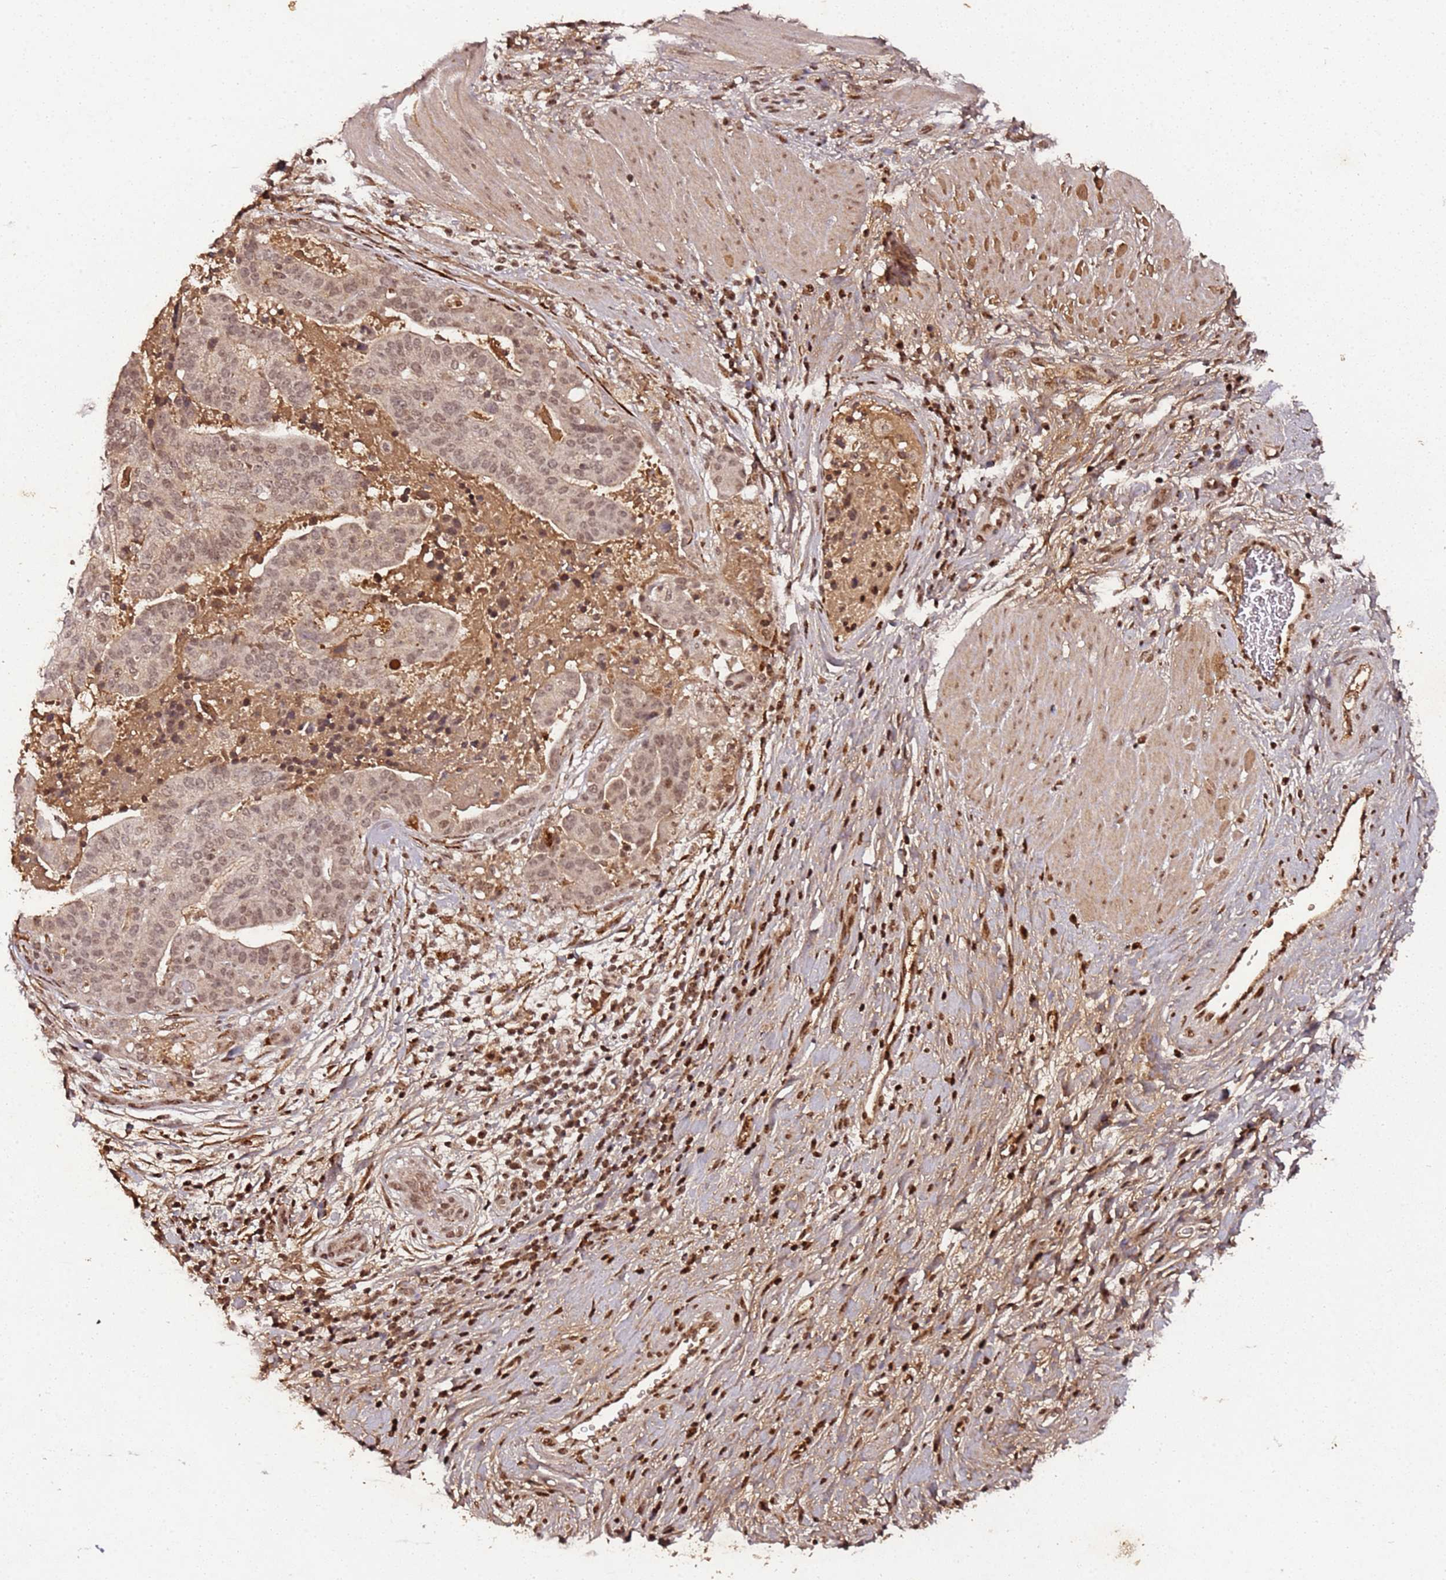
{"staining": {"intensity": "moderate", "quantity": ">75%", "location": "nuclear"}, "tissue": "stomach cancer", "cell_type": "Tumor cells", "image_type": "cancer", "snomed": [{"axis": "morphology", "description": "Adenocarcinoma, NOS"}, {"axis": "topography", "description": "Stomach"}], "caption": "Immunohistochemistry (DAB) staining of stomach adenocarcinoma displays moderate nuclear protein staining in approximately >75% of tumor cells.", "gene": "COL1A2", "patient": {"sex": "male", "age": 48}}